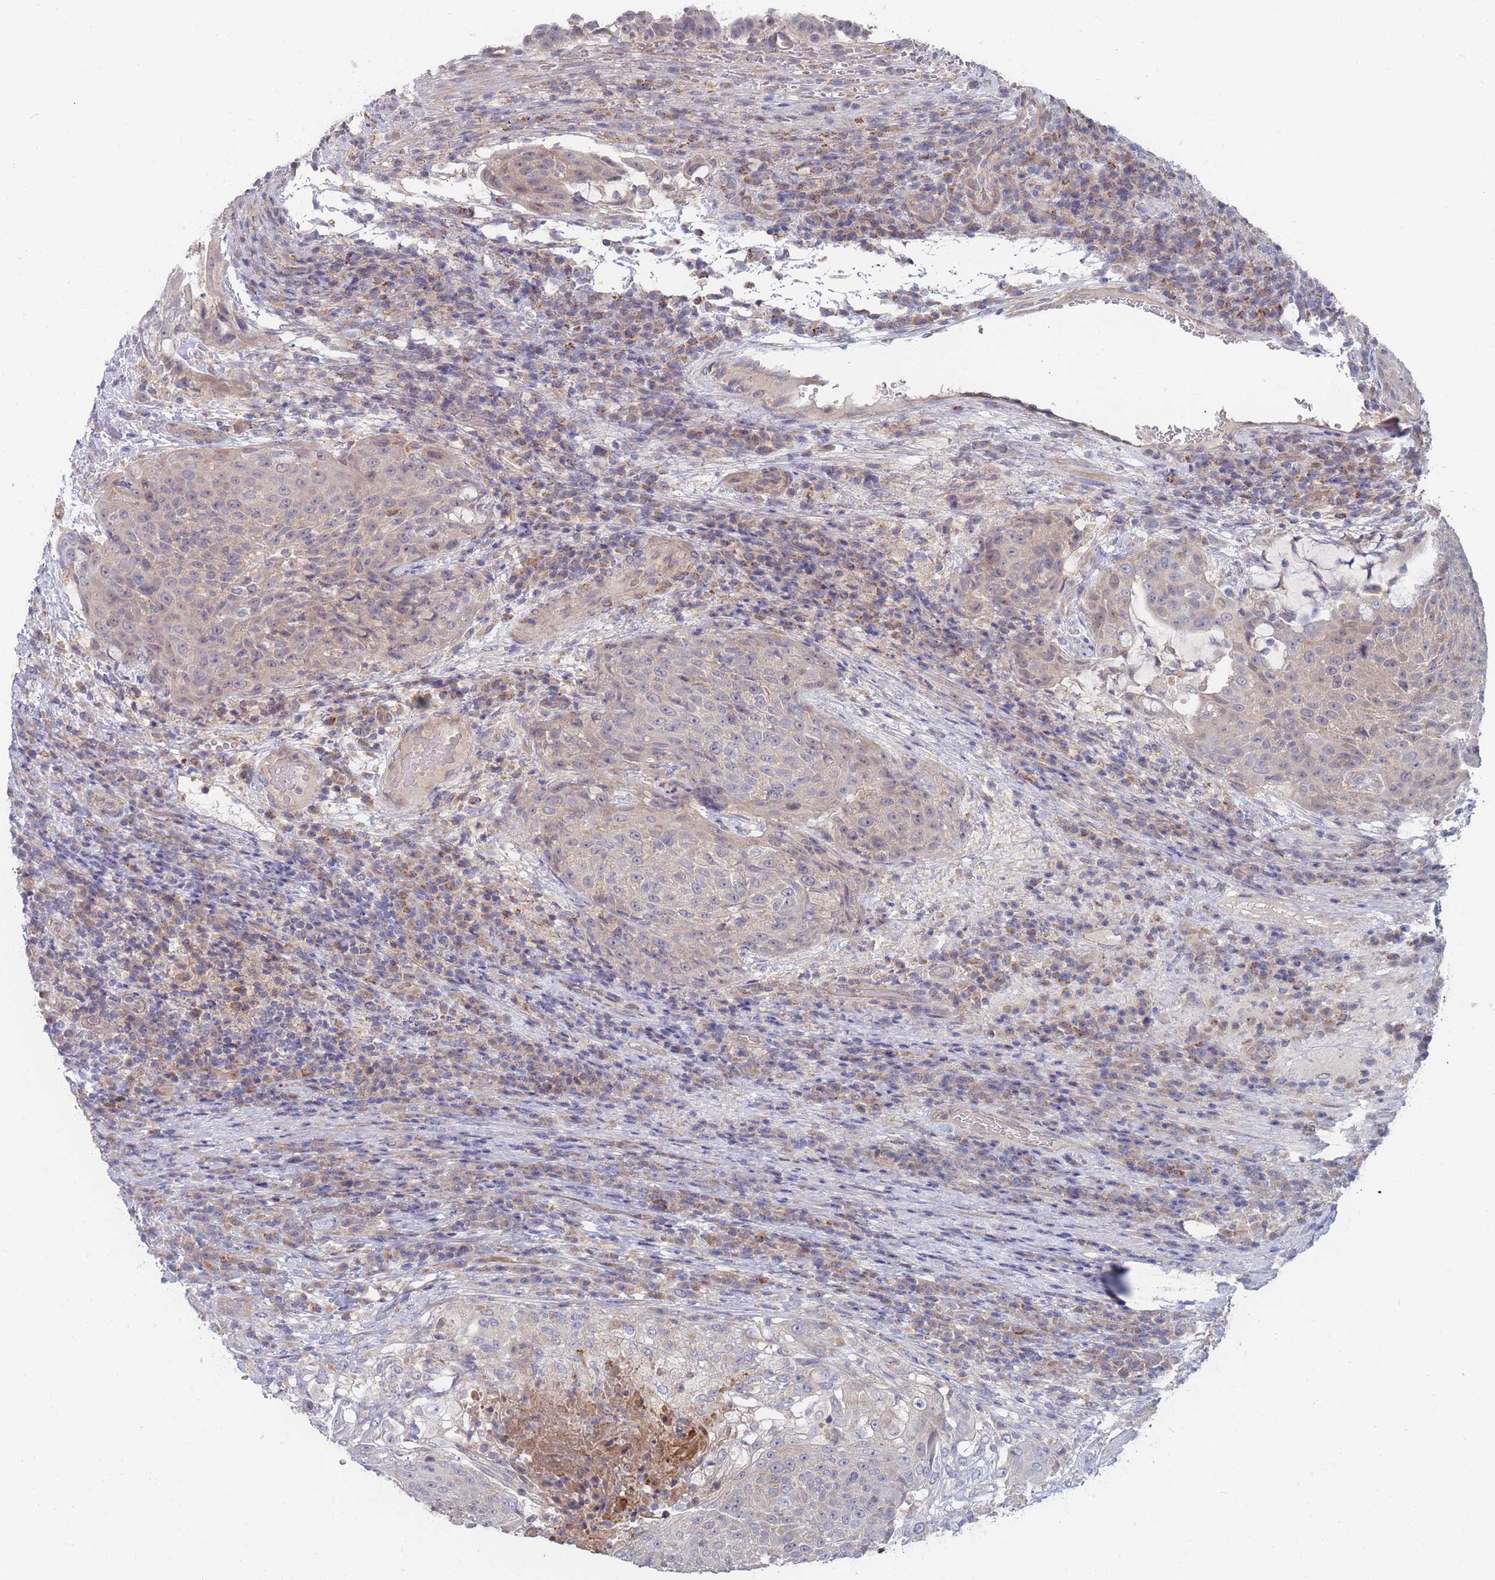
{"staining": {"intensity": "weak", "quantity": "25%-75%", "location": "cytoplasmic/membranous"}, "tissue": "urothelial cancer", "cell_type": "Tumor cells", "image_type": "cancer", "snomed": [{"axis": "morphology", "description": "Urothelial carcinoma, High grade"}, {"axis": "topography", "description": "Urinary bladder"}], "caption": "This photomicrograph shows immunohistochemistry staining of human high-grade urothelial carcinoma, with low weak cytoplasmic/membranous positivity in about 25%-75% of tumor cells.", "gene": "NUB1", "patient": {"sex": "female", "age": 63}}